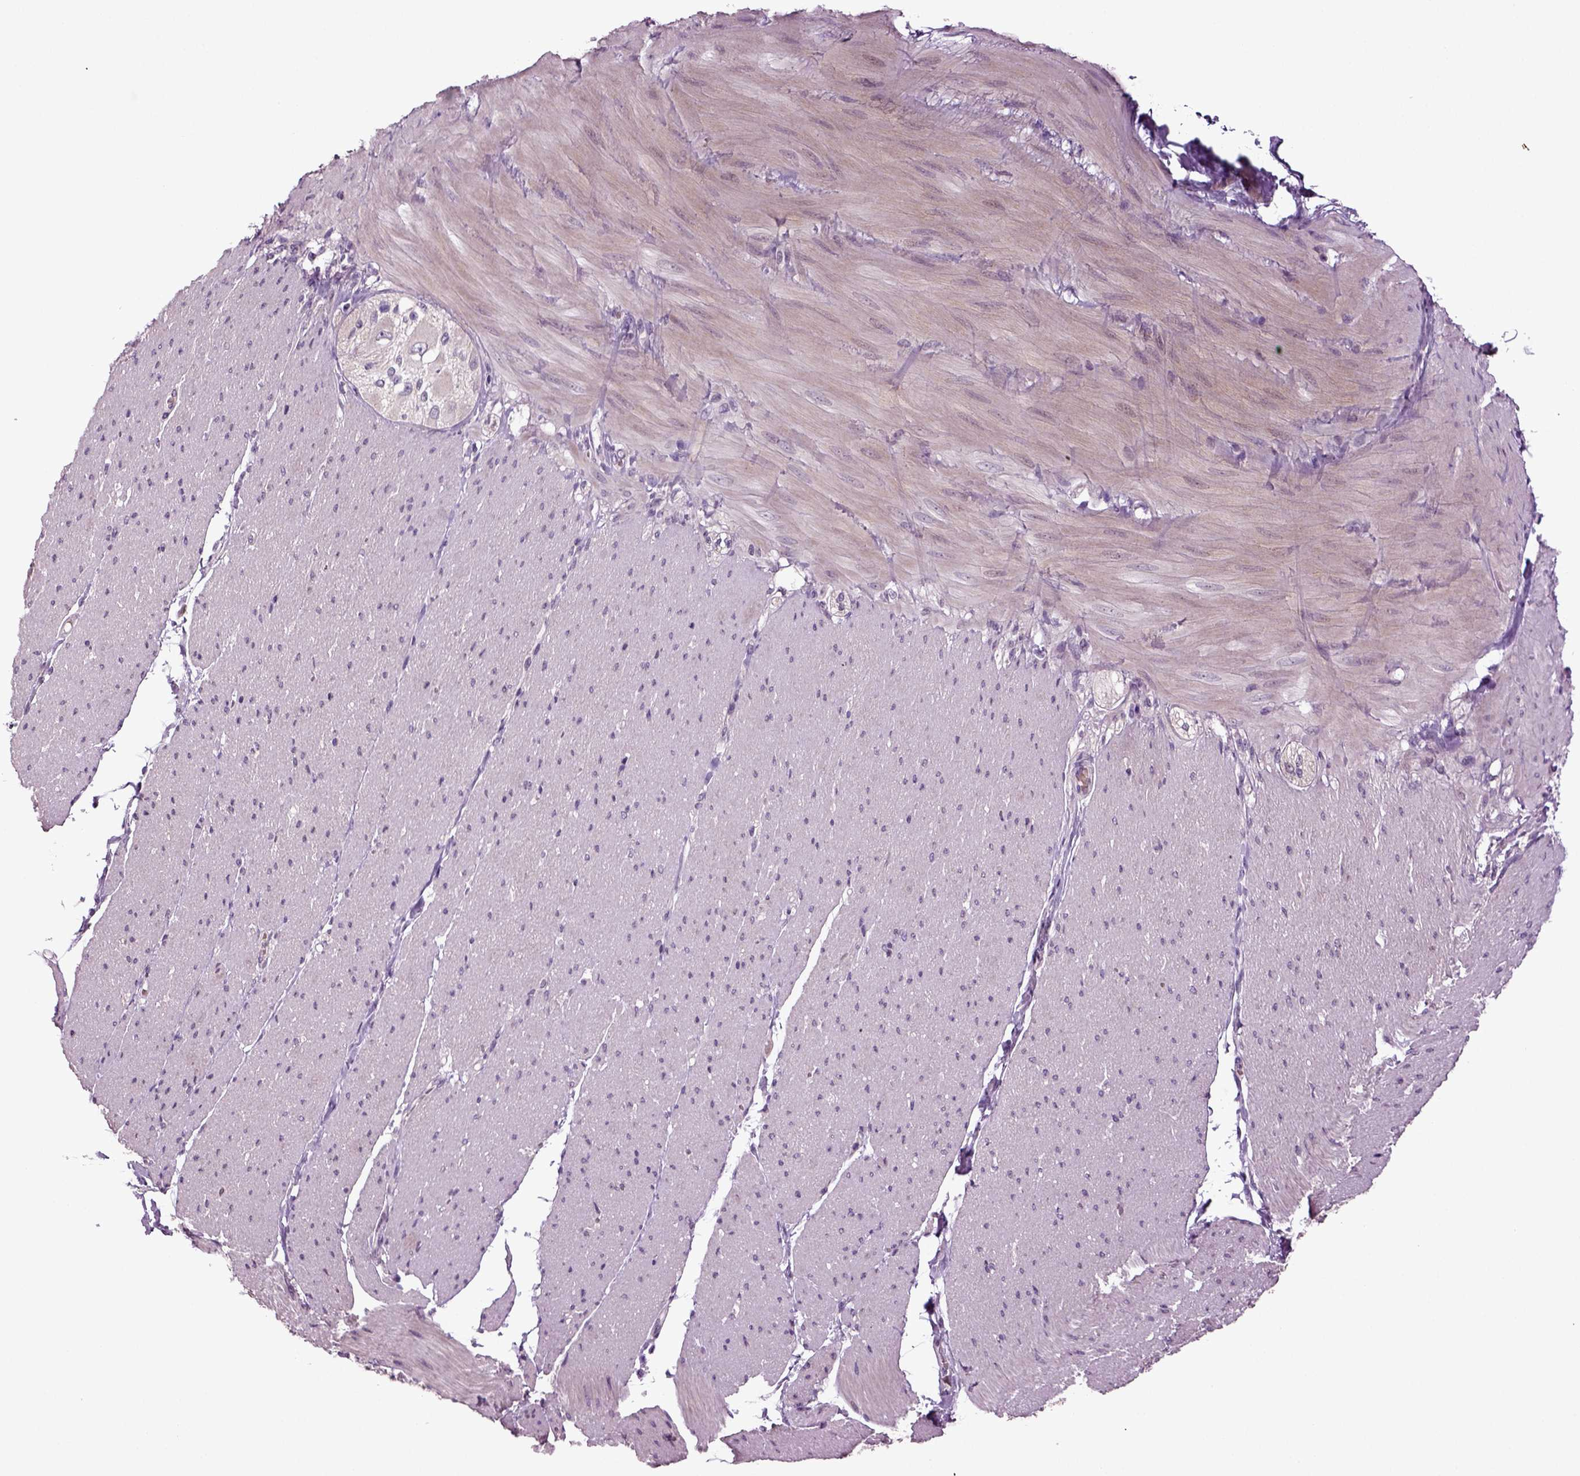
{"staining": {"intensity": "negative", "quantity": "none", "location": "none"}, "tissue": "adipose tissue", "cell_type": "Adipocytes", "image_type": "normal", "snomed": [{"axis": "morphology", "description": "Normal tissue, NOS"}, {"axis": "topography", "description": "Smooth muscle"}, {"axis": "topography", "description": "Duodenum"}, {"axis": "topography", "description": "Peripheral nerve tissue"}], "caption": "Human adipose tissue stained for a protein using immunohistochemistry demonstrates no expression in adipocytes.", "gene": "SLC17A6", "patient": {"sex": "female", "age": 61}}